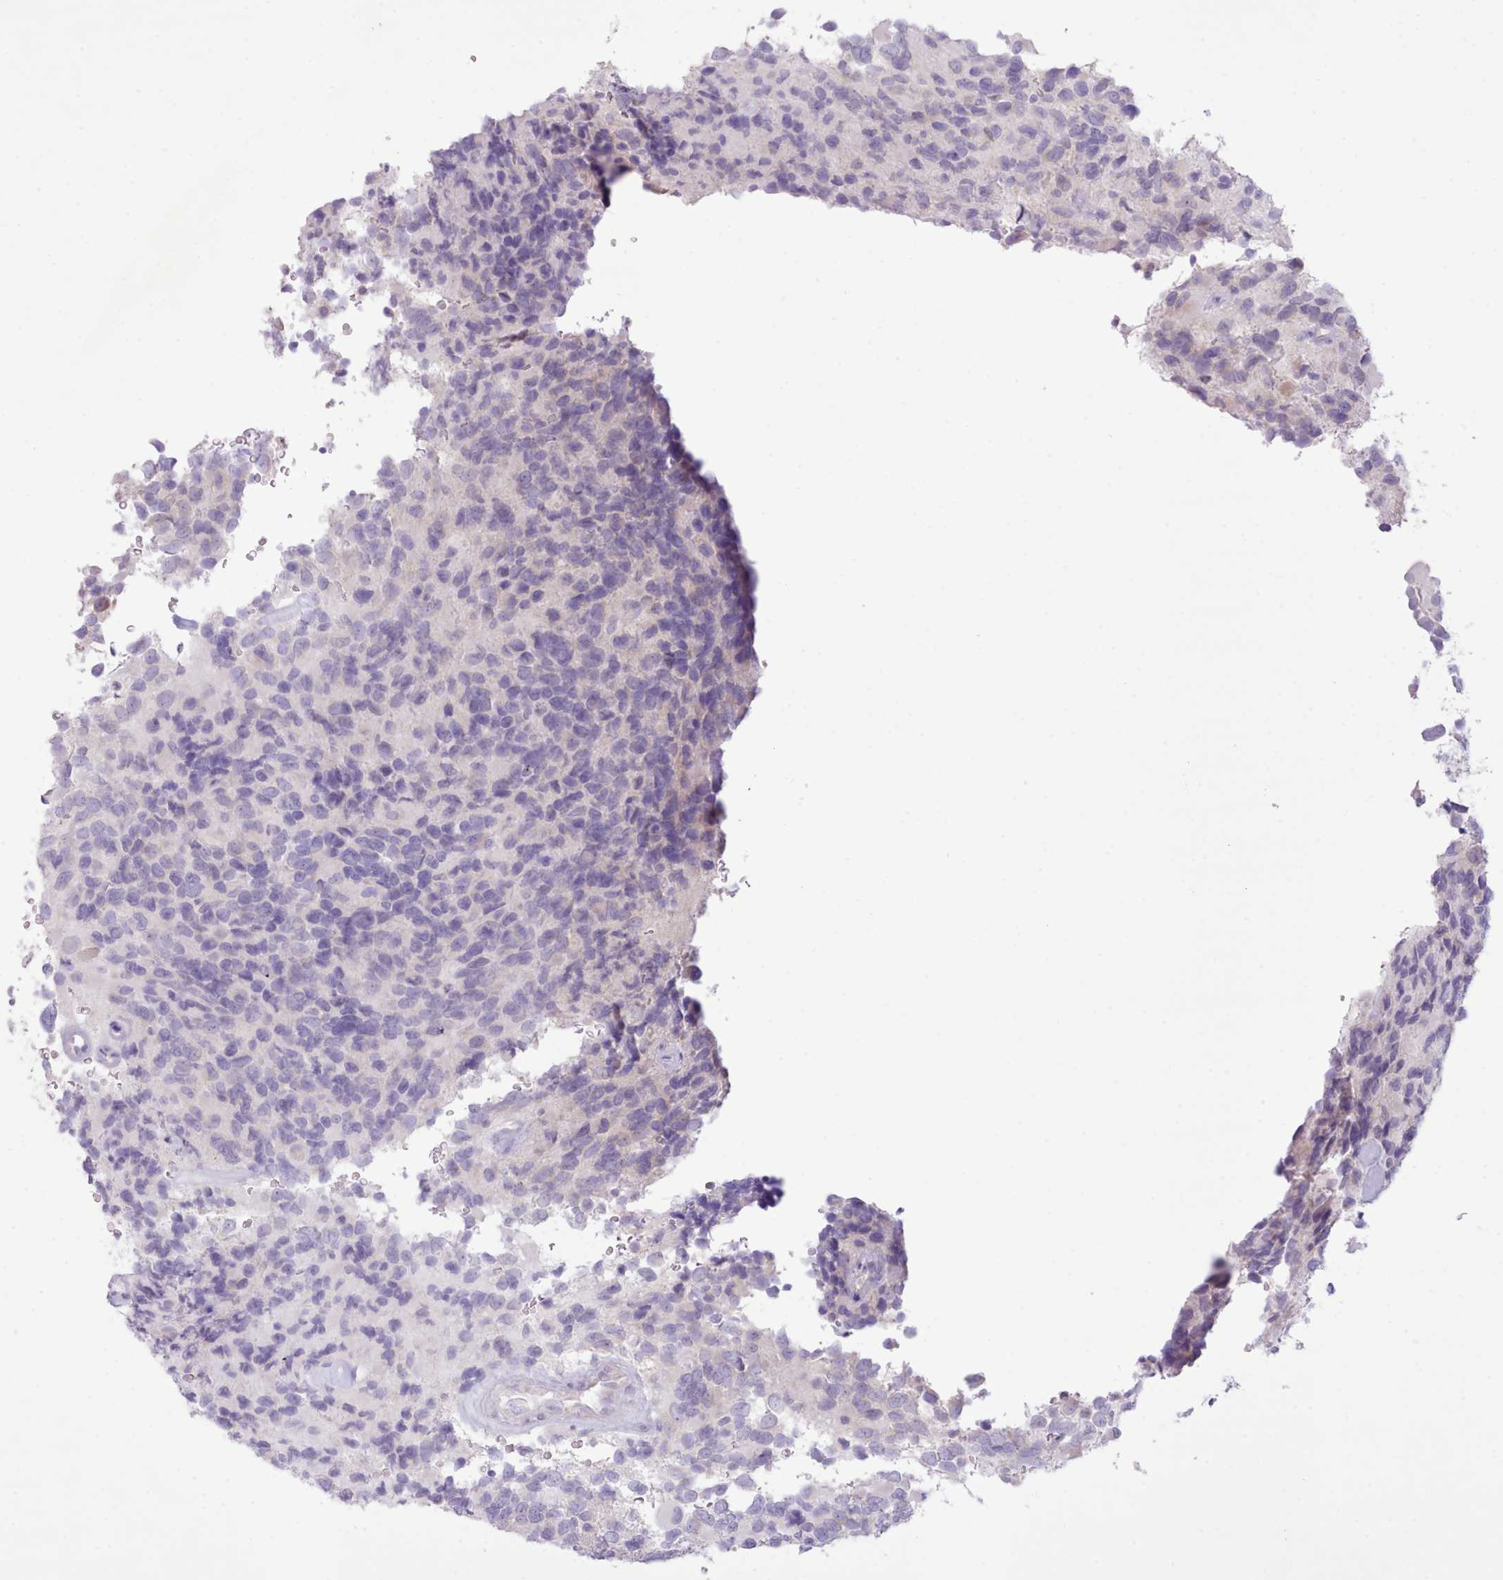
{"staining": {"intensity": "negative", "quantity": "none", "location": "none"}, "tissue": "glioma", "cell_type": "Tumor cells", "image_type": "cancer", "snomed": [{"axis": "morphology", "description": "Glioma, malignant, High grade"}, {"axis": "topography", "description": "Brain"}], "caption": "The histopathology image reveals no staining of tumor cells in malignant high-grade glioma. (Immunohistochemistry, brightfield microscopy, high magnification).", "gene": "CCL1", "patient": {"sex": "male", "age": 77}}